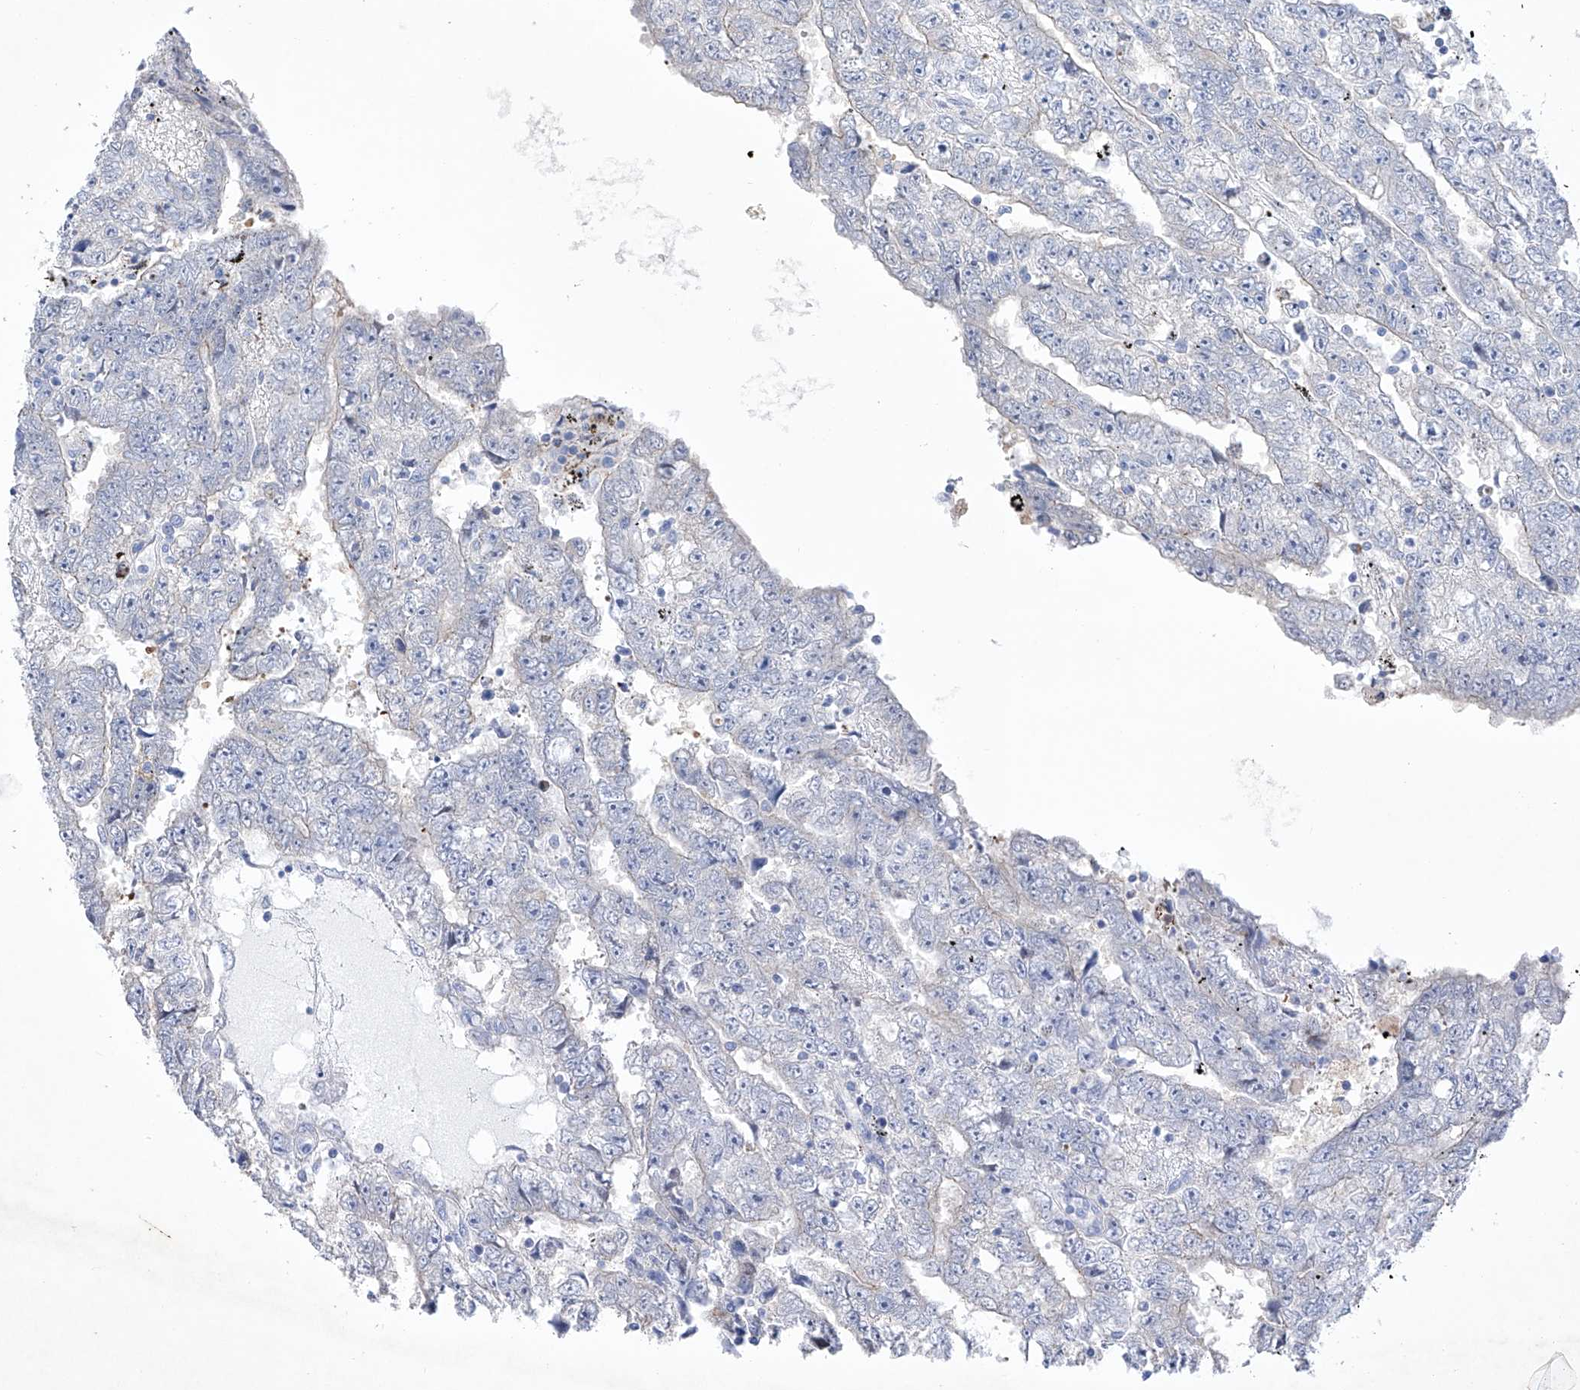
{"staining": {"intensity": "negative", "quantity": "none", "location": "none"}, "tissue": "testis cancer", "cell_type": "Tumor cells", "image_type": "cancer", "snomed": [{"axis": "morphology", "description": "Carcinoma, Embryonal, NOS"}, {"axis": "topography", "description": "Testis"}], "caption": "Immunohistochemical staining of human testis cancer demonstrates no significant staining in tumor cells. (Stains: DAB (3,3'-diaminobenzidine) immunohistochemistry (IHC) with hematoxylin counter stain, Microscopy: brightfield microscopy at high magnification).", "gene": "C1orf87", "patient": {"sex": "male", "age": 25}}